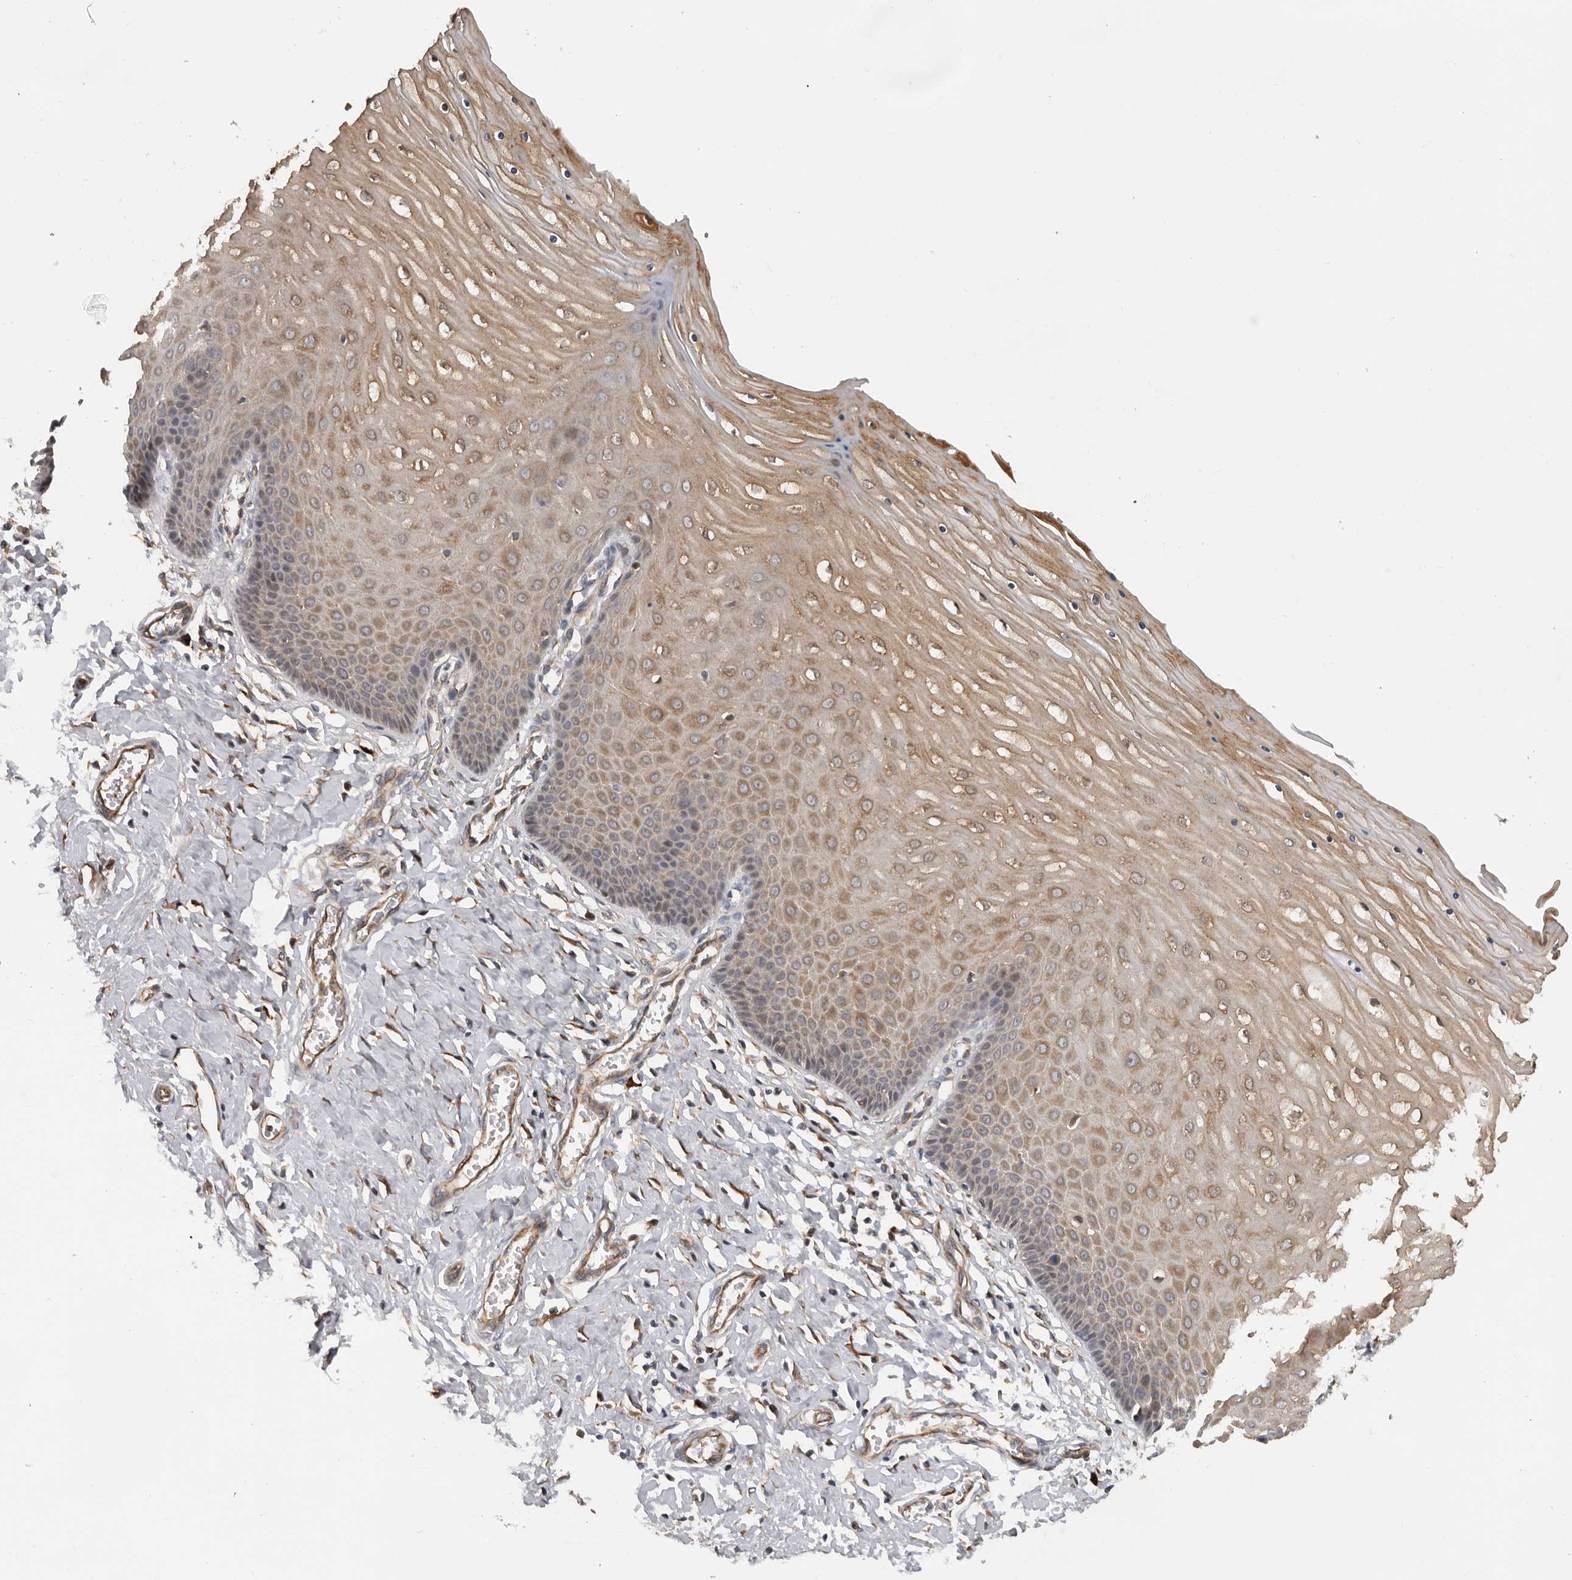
{"staining": {"intensity": "moderate", "quantity": ">75%", "location": "cytoplasmic/membranous"}, "tissue": "cervix", "cell_type": "Squamous epithelial cells", "image_type": "normal", "snomed": [{"axis": "morphology", "description": "Normal tissue, NOS"}, {"axis": "topography", "description": "Cervix"}], "caption": "Protein staining of benign cervix demonstrates moderate cytoplasmic/membranous positivity in approximately >75% of squamous epithelial cells.", "gene": "RNF157", "patient": {"sex": "female", "age": 55}}